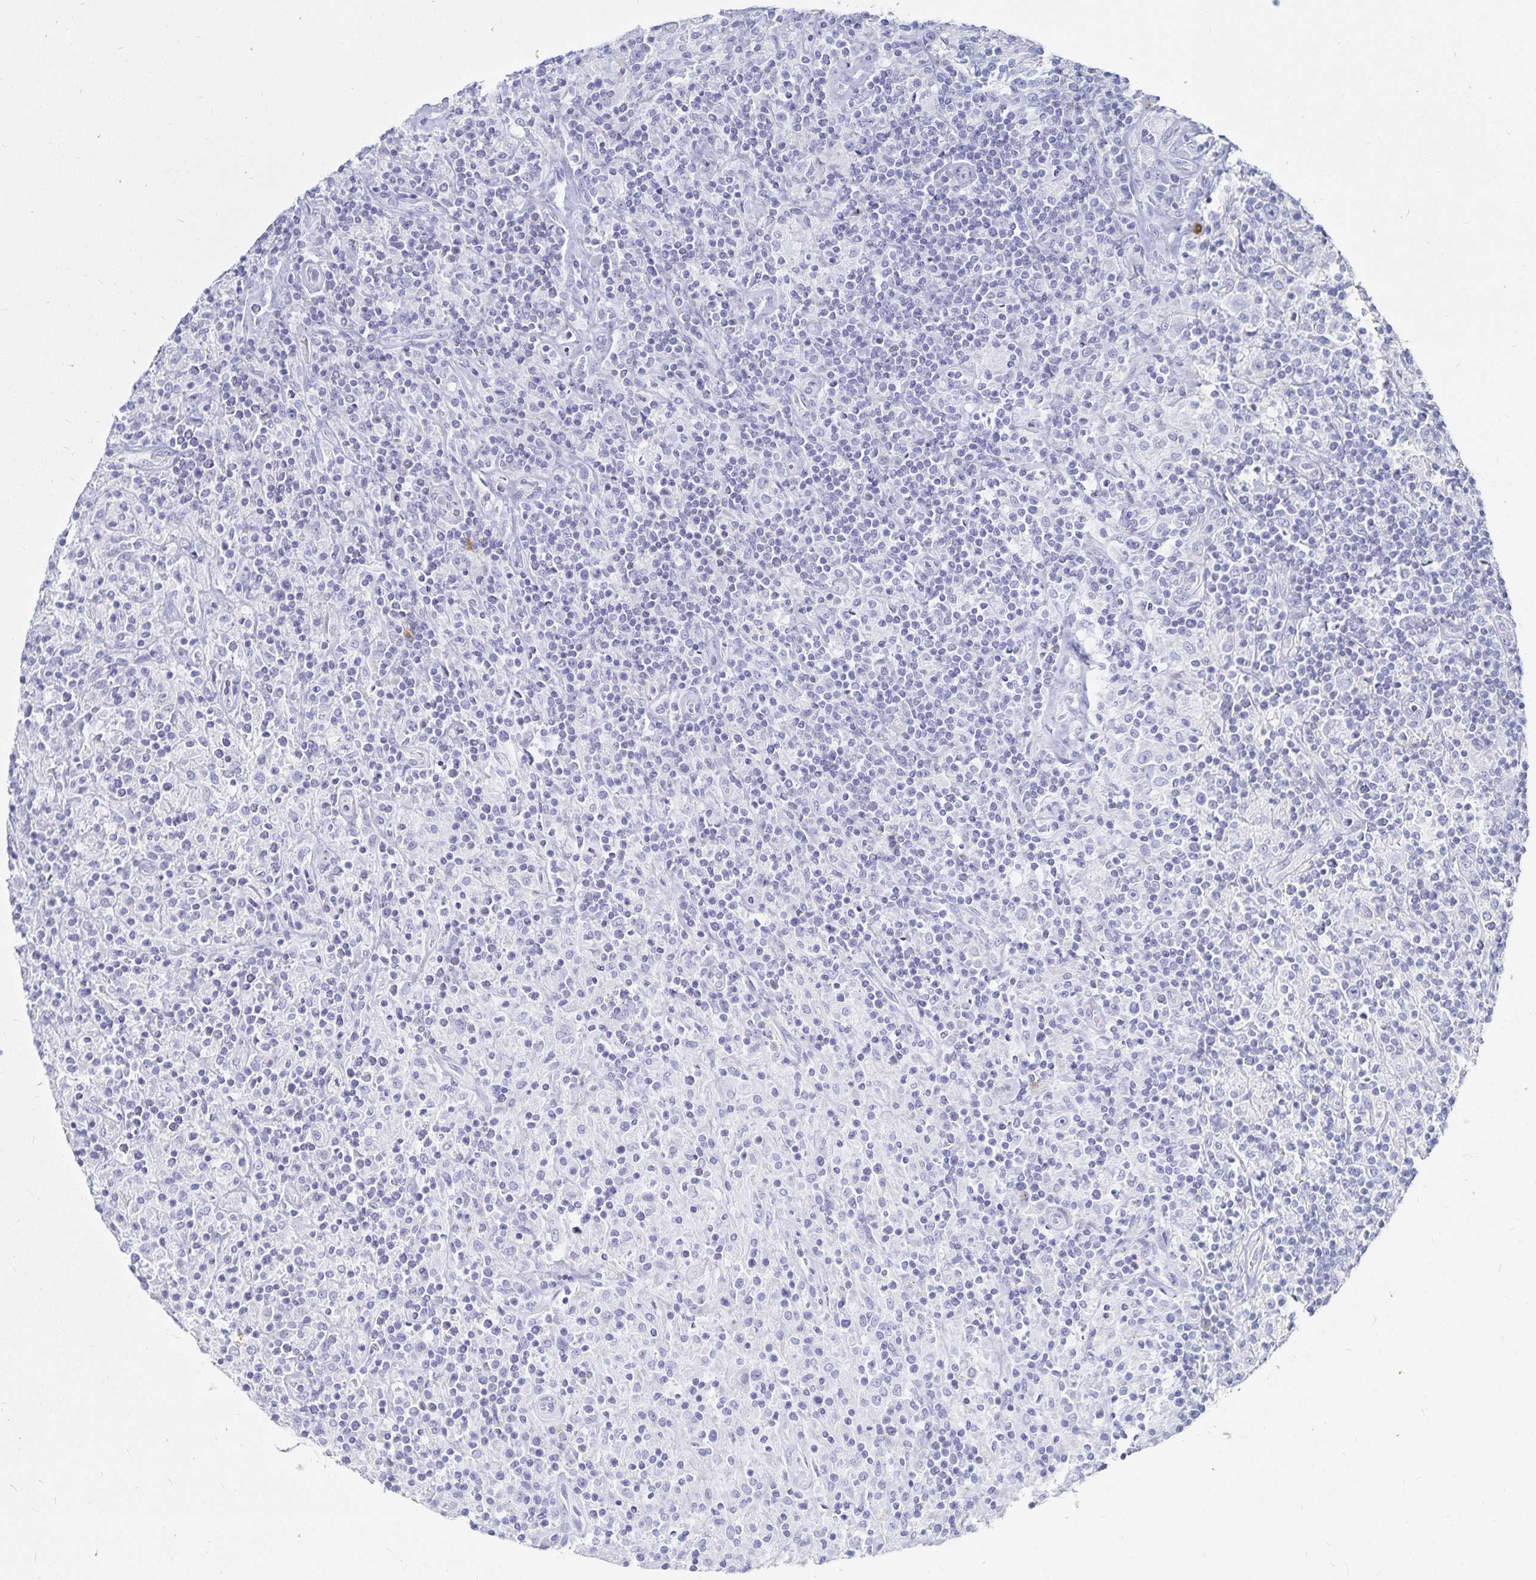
{"staining": {"intensity": "negative", "quantity": "none", "location": "none"}, "tissue": "lymphoma", "cell_type": "Tumor cells", "image_type": "cancer", "snomed": [{"axis": "morphology", "description": "Hodgkin's disease, NOS"}, {"axis": "topography", "description": "Lymph node"}], "caption": "Human lymphoma stained for a protein using immunohistochemistry (IHC) demonstrates no expression in tumor cells.", "gene": "TNIP1", "patient": {"sex": "male", "age": 70}}